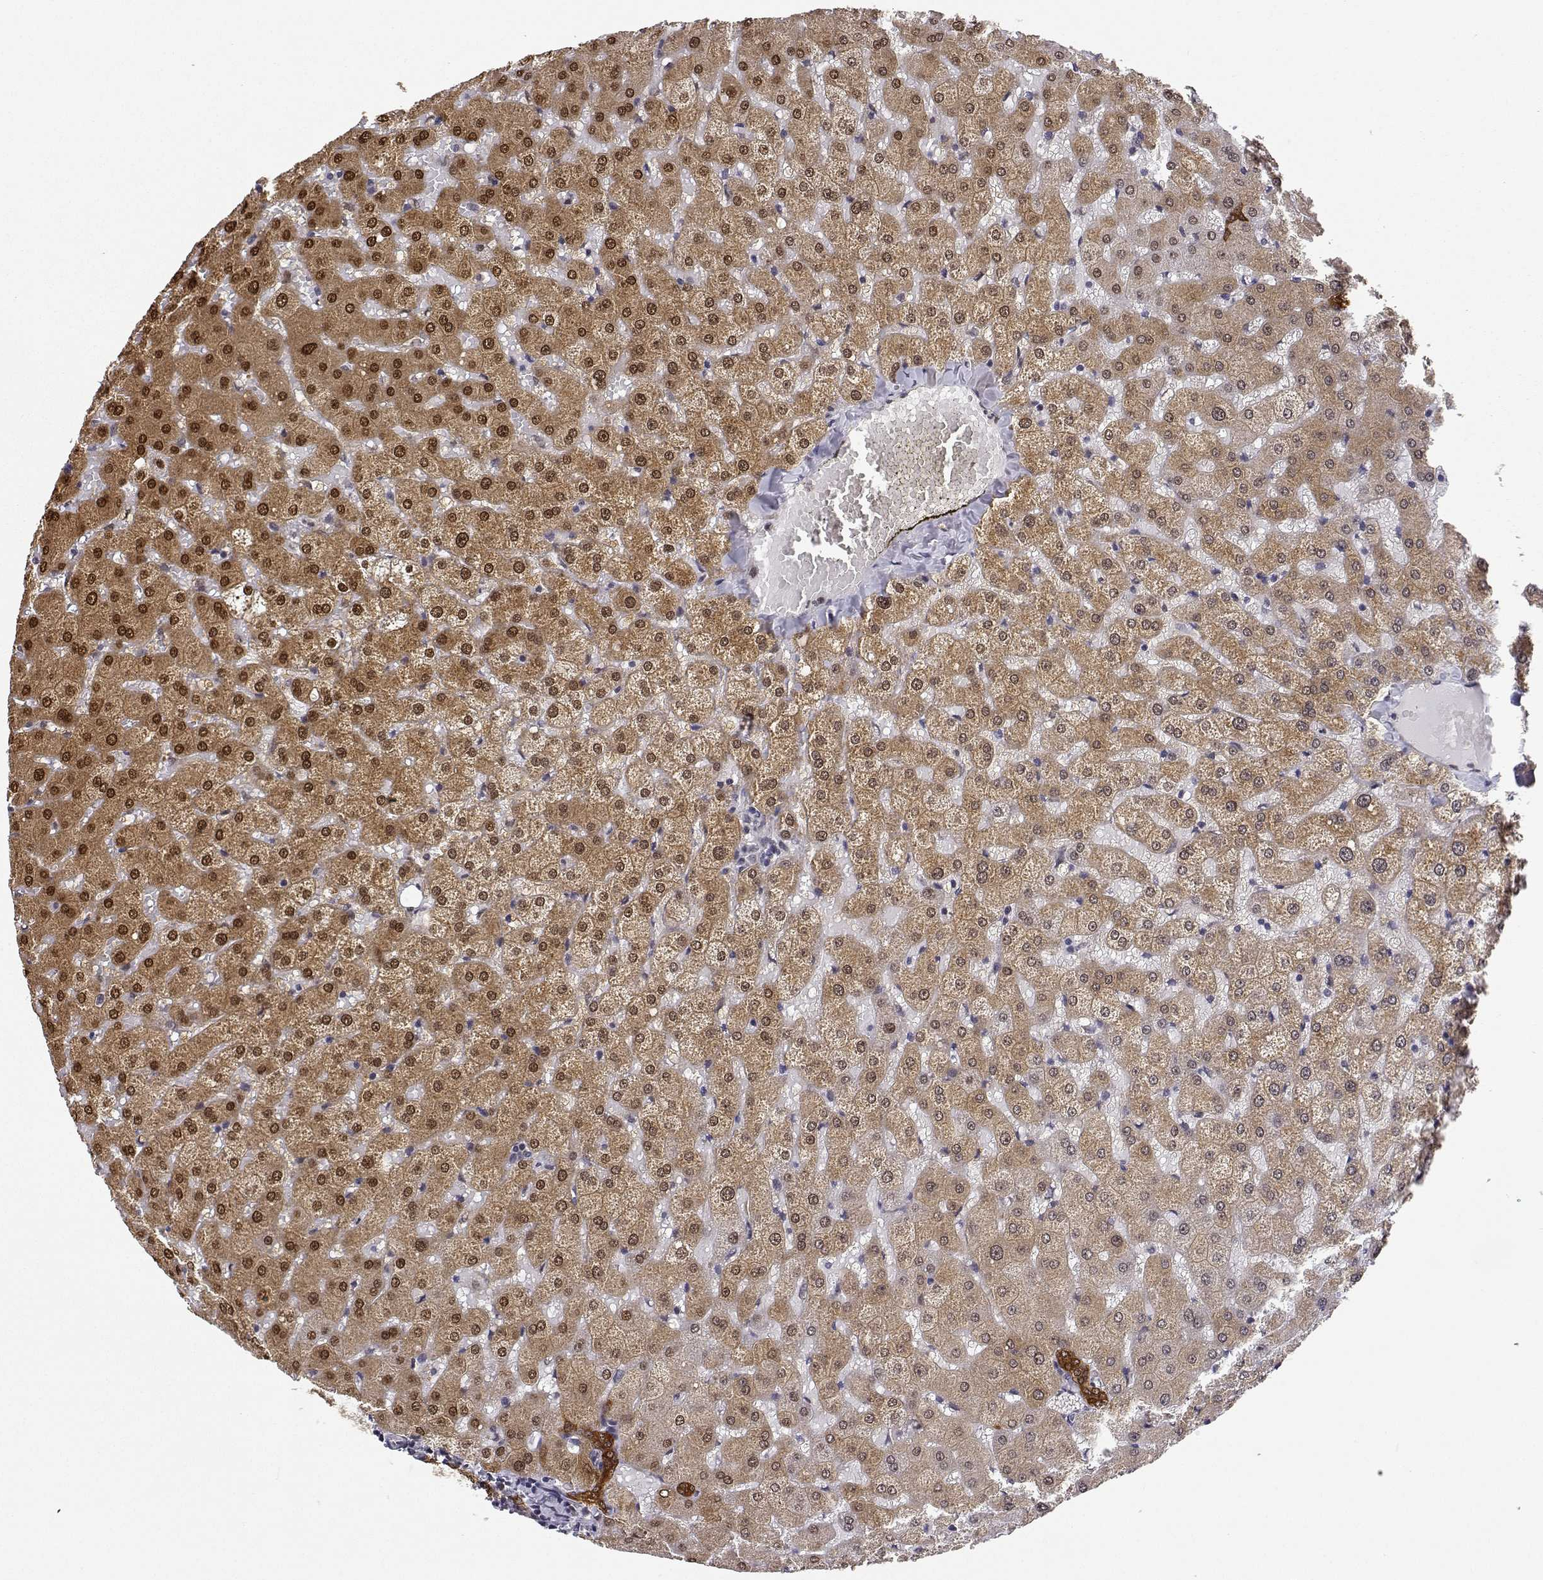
{"staining": {"intensity": "strong", "quantity": ">75%", "location": "cytoplasmic/membranous,nuclear"}, "tissue": "liver", "cell_type": "Cholangiocytes", "image_type": "normal", "snomed": [{"axis": "morphology", "description": "Normal tissue, NOS"}, {"axis": "topography", "description": "Liver"}], "caption": "An IHC photomicrograph of normal tissue is shown. Protein staining in brown shows strong cytoplasmic/membranous,nuclear positivity in liver within cholangiocytes.", "gene": "PHGDH", "patient": {"sex": "female", "age": 50}}